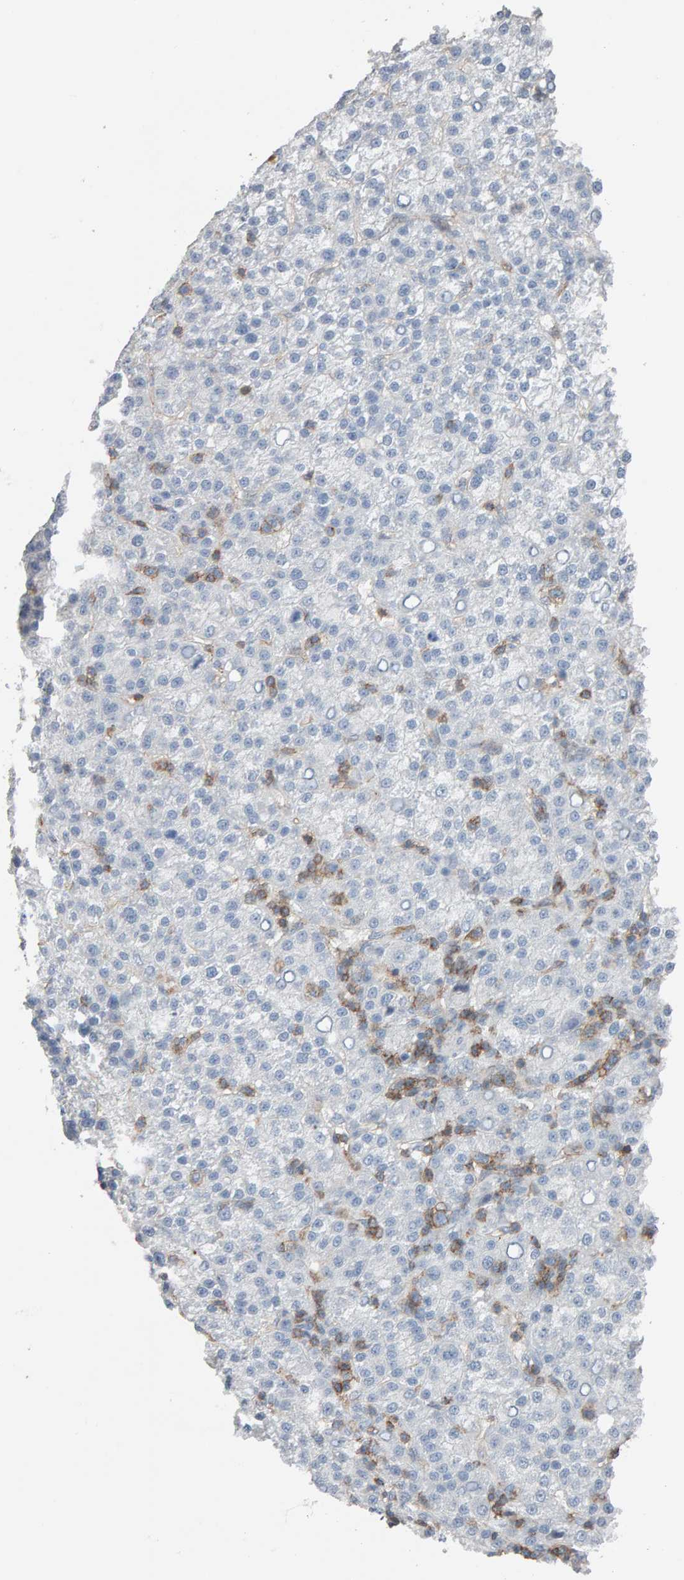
{"staining": {"intensity": "negative", "quantity": "none", "location": "none"}, "tissue": "liver cancer", "cell_type": "Tumor cells", "image_type": "cancer", "snomed": [{"axis": "morphology", "description": "Carcinoma, Hepatocellular, NOS"}, {"axis": "topography", "description": "Liver"}], "caption": "Hepatocellular carcinoma (liver) was stained to show a protein in brown. There is no significant expression in tumor cells. (DAB immunohistochemistry visualized using brightfield microscopy, high magnification).", "gene": "FYN", "patient": {"sex": "female", "age": 58}}